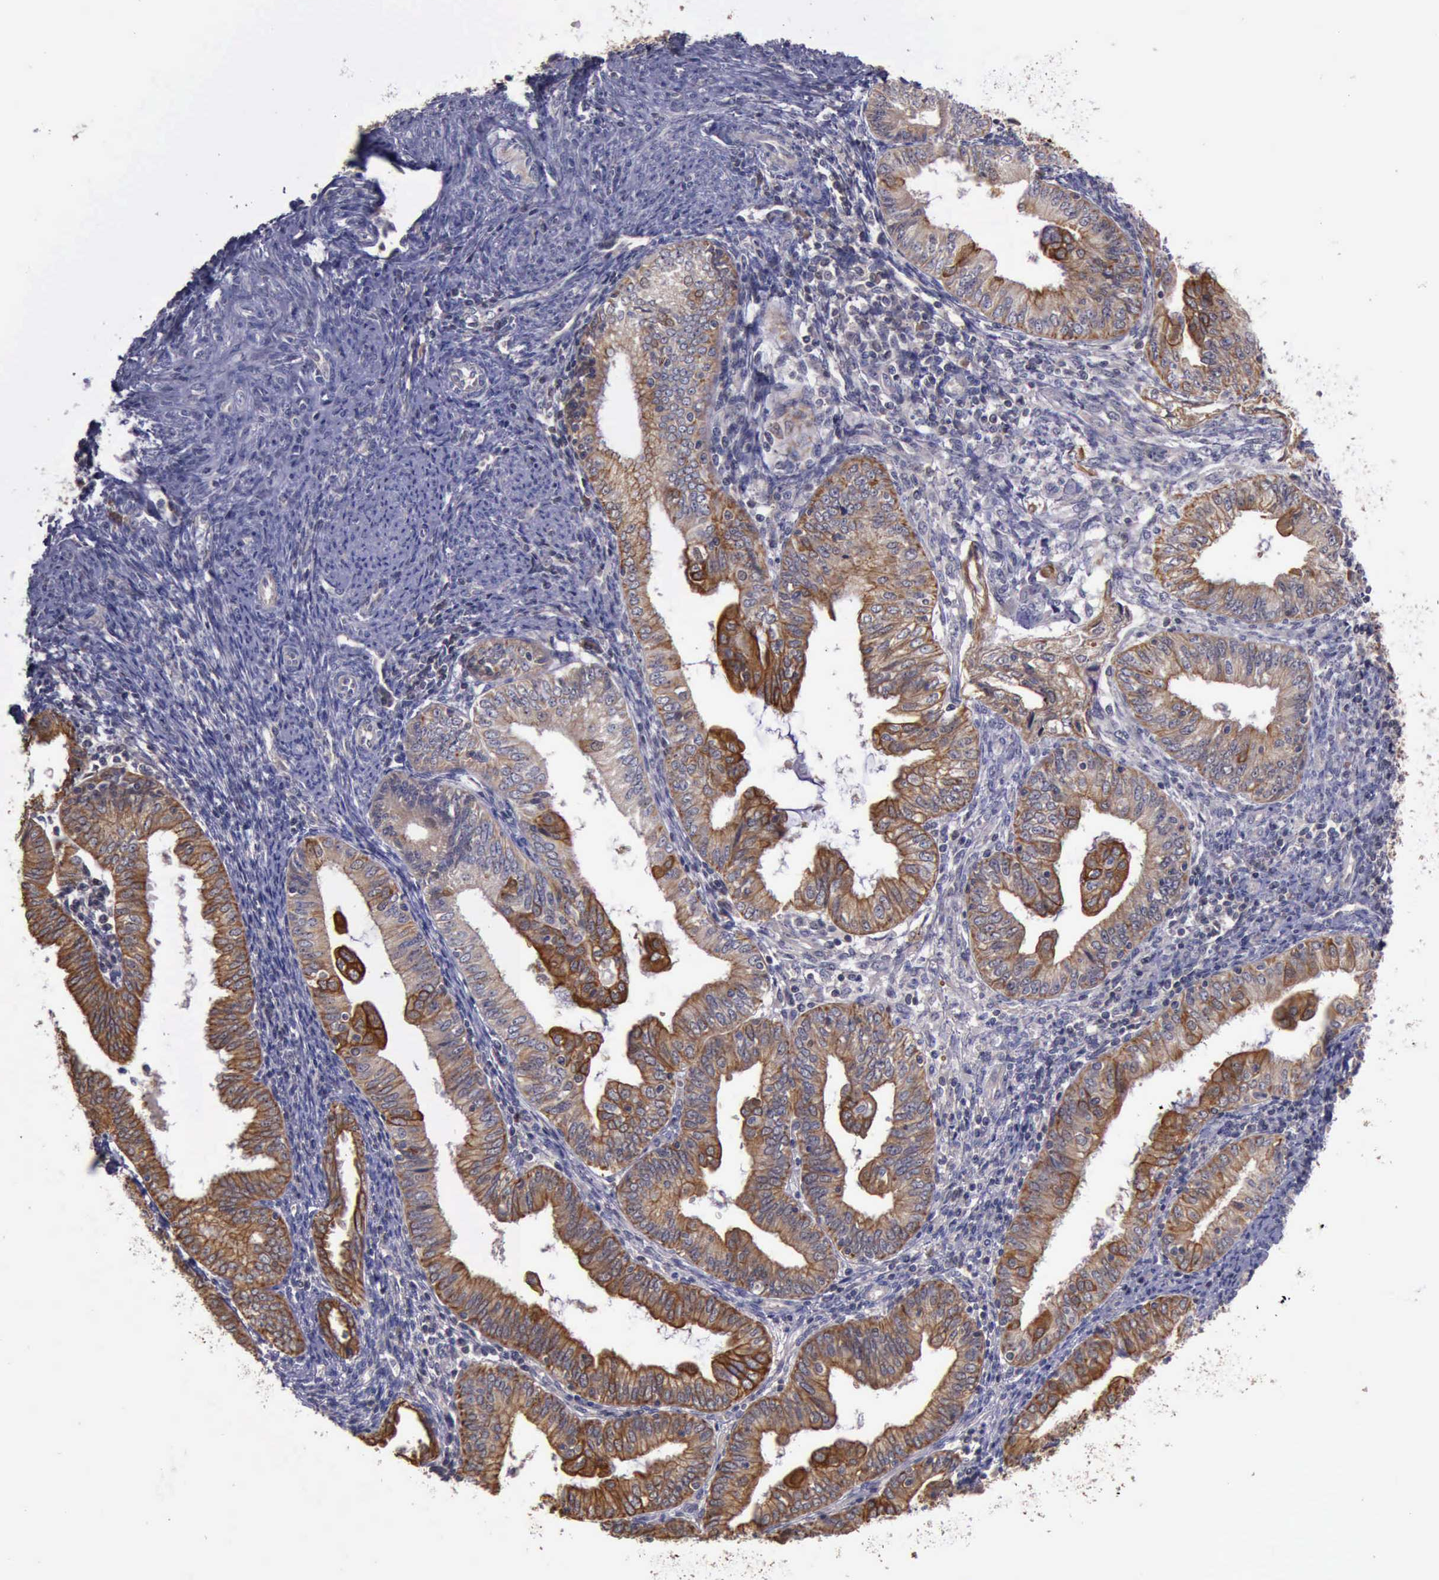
{"staining": {"intensity": "weak", "quantity": ">75%", "location": "cytoplasmic/membranous"}, "tissue": "endometrial cancer", "cell_type": "Tumor cells", "image_type": "cancer", "snomed": [{"axis": "morphology", "description": "Adenocarcinoma, NOS"}, {"axis": "topography", "description": "Endometrium"}], "caption": "DAB immunohistochemical staining of human endometrial cancer (adenocarcinoma) demonstrates weak cytoplasmic/membranous protein expression in approximately >75% of tumor cells.", "gene": "RAB39B", "patient": {"sex": "female", "age": 55}}